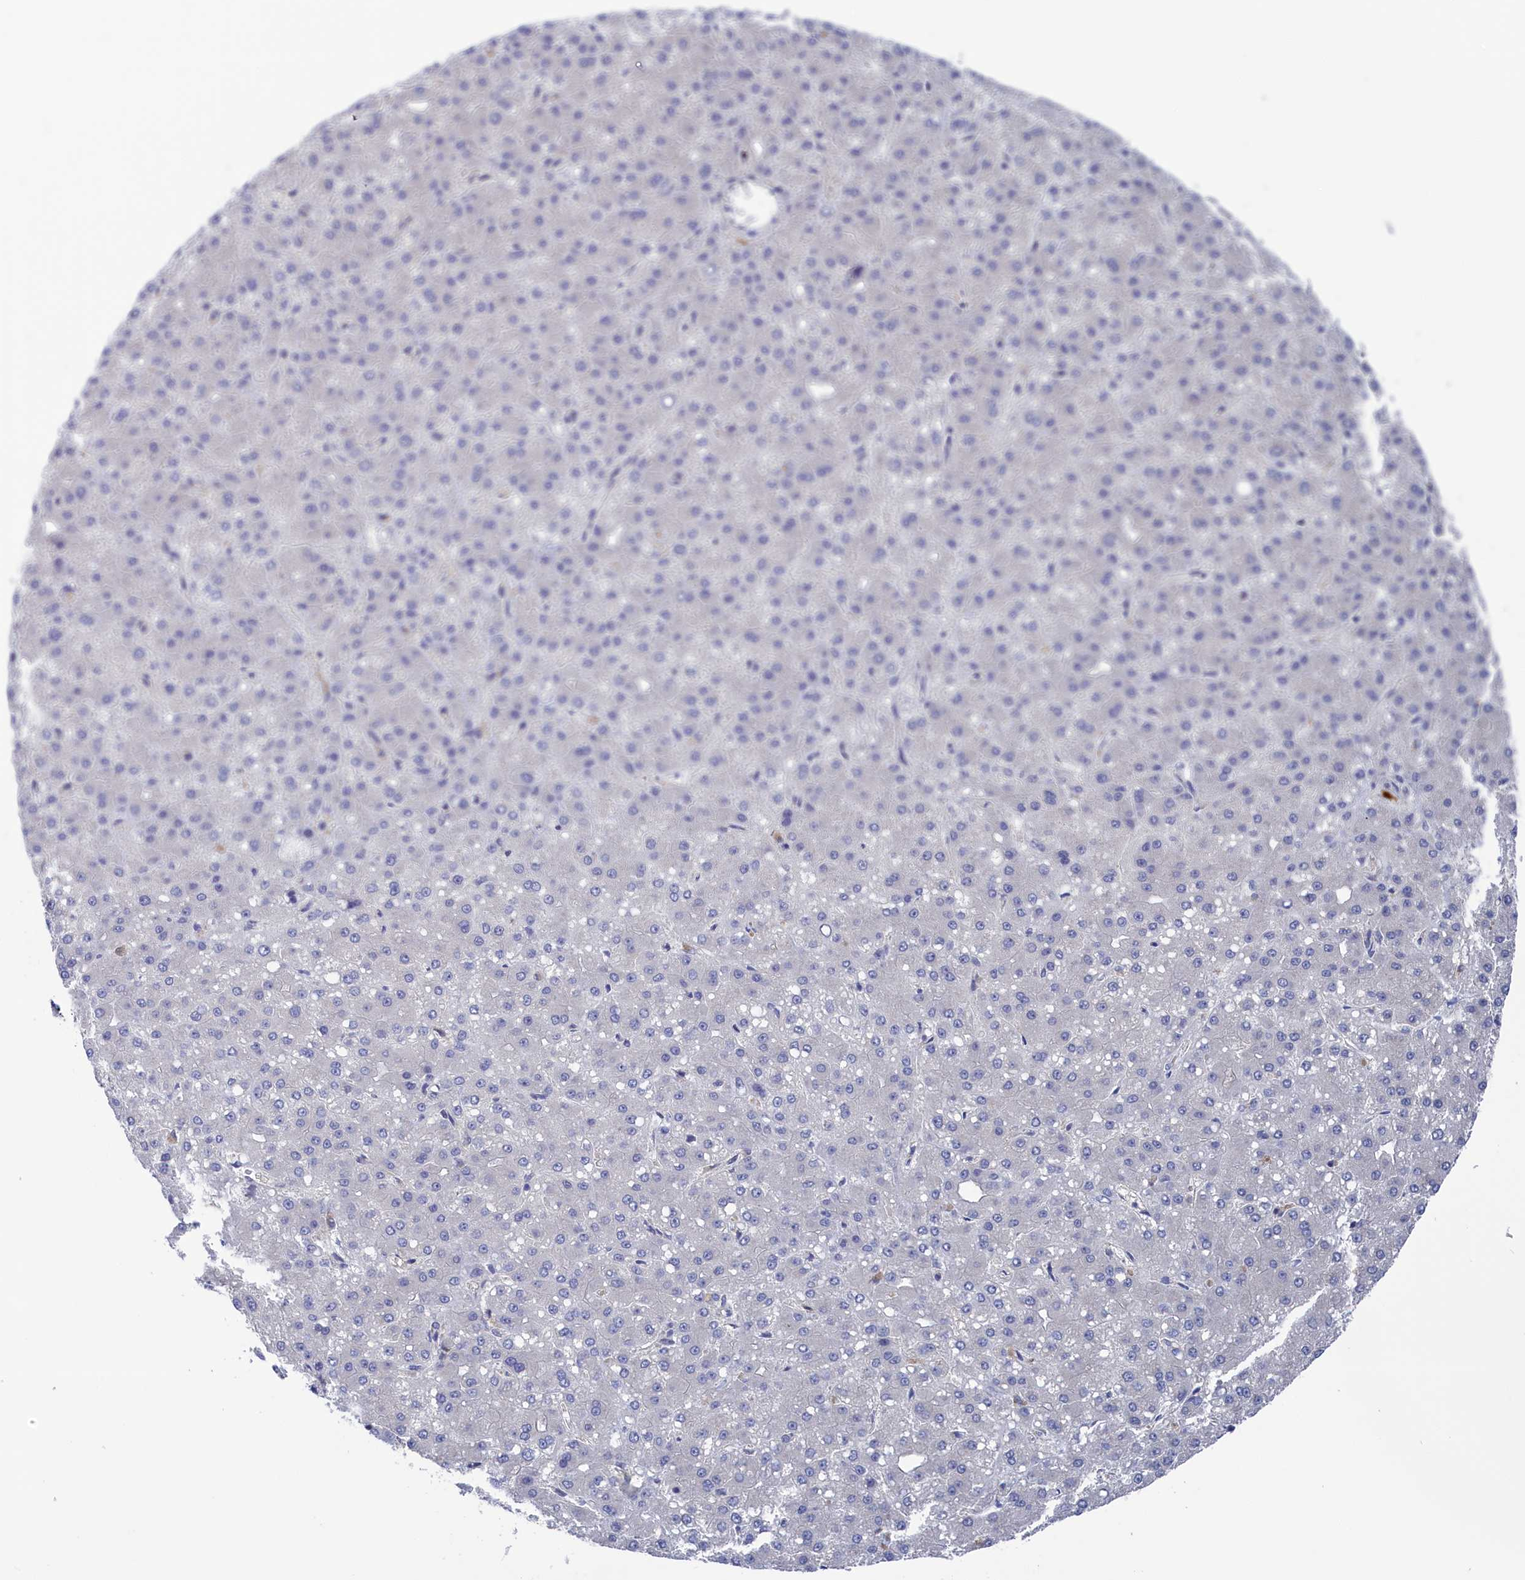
{"staining": {"intensity": "negative", "quantity": "none", "location": "none"}, "tissue": "liver cancer", "cell_type": "Tumor cells", "image_type": "cancer", "snomed": [{"axis": "morphology", "description": "Carcinoma, Hepatocellular, NOS"}, {"axis": "topography", "description": "Liver"}], "caption": "Liver cancer (hepatocellular carcinoma) stained for a protein using immunohistochemistry (IHC) displays no positivity tumor cells.", "gene": "NUTF2", "patient": {"sex": "male", "age": 67}}